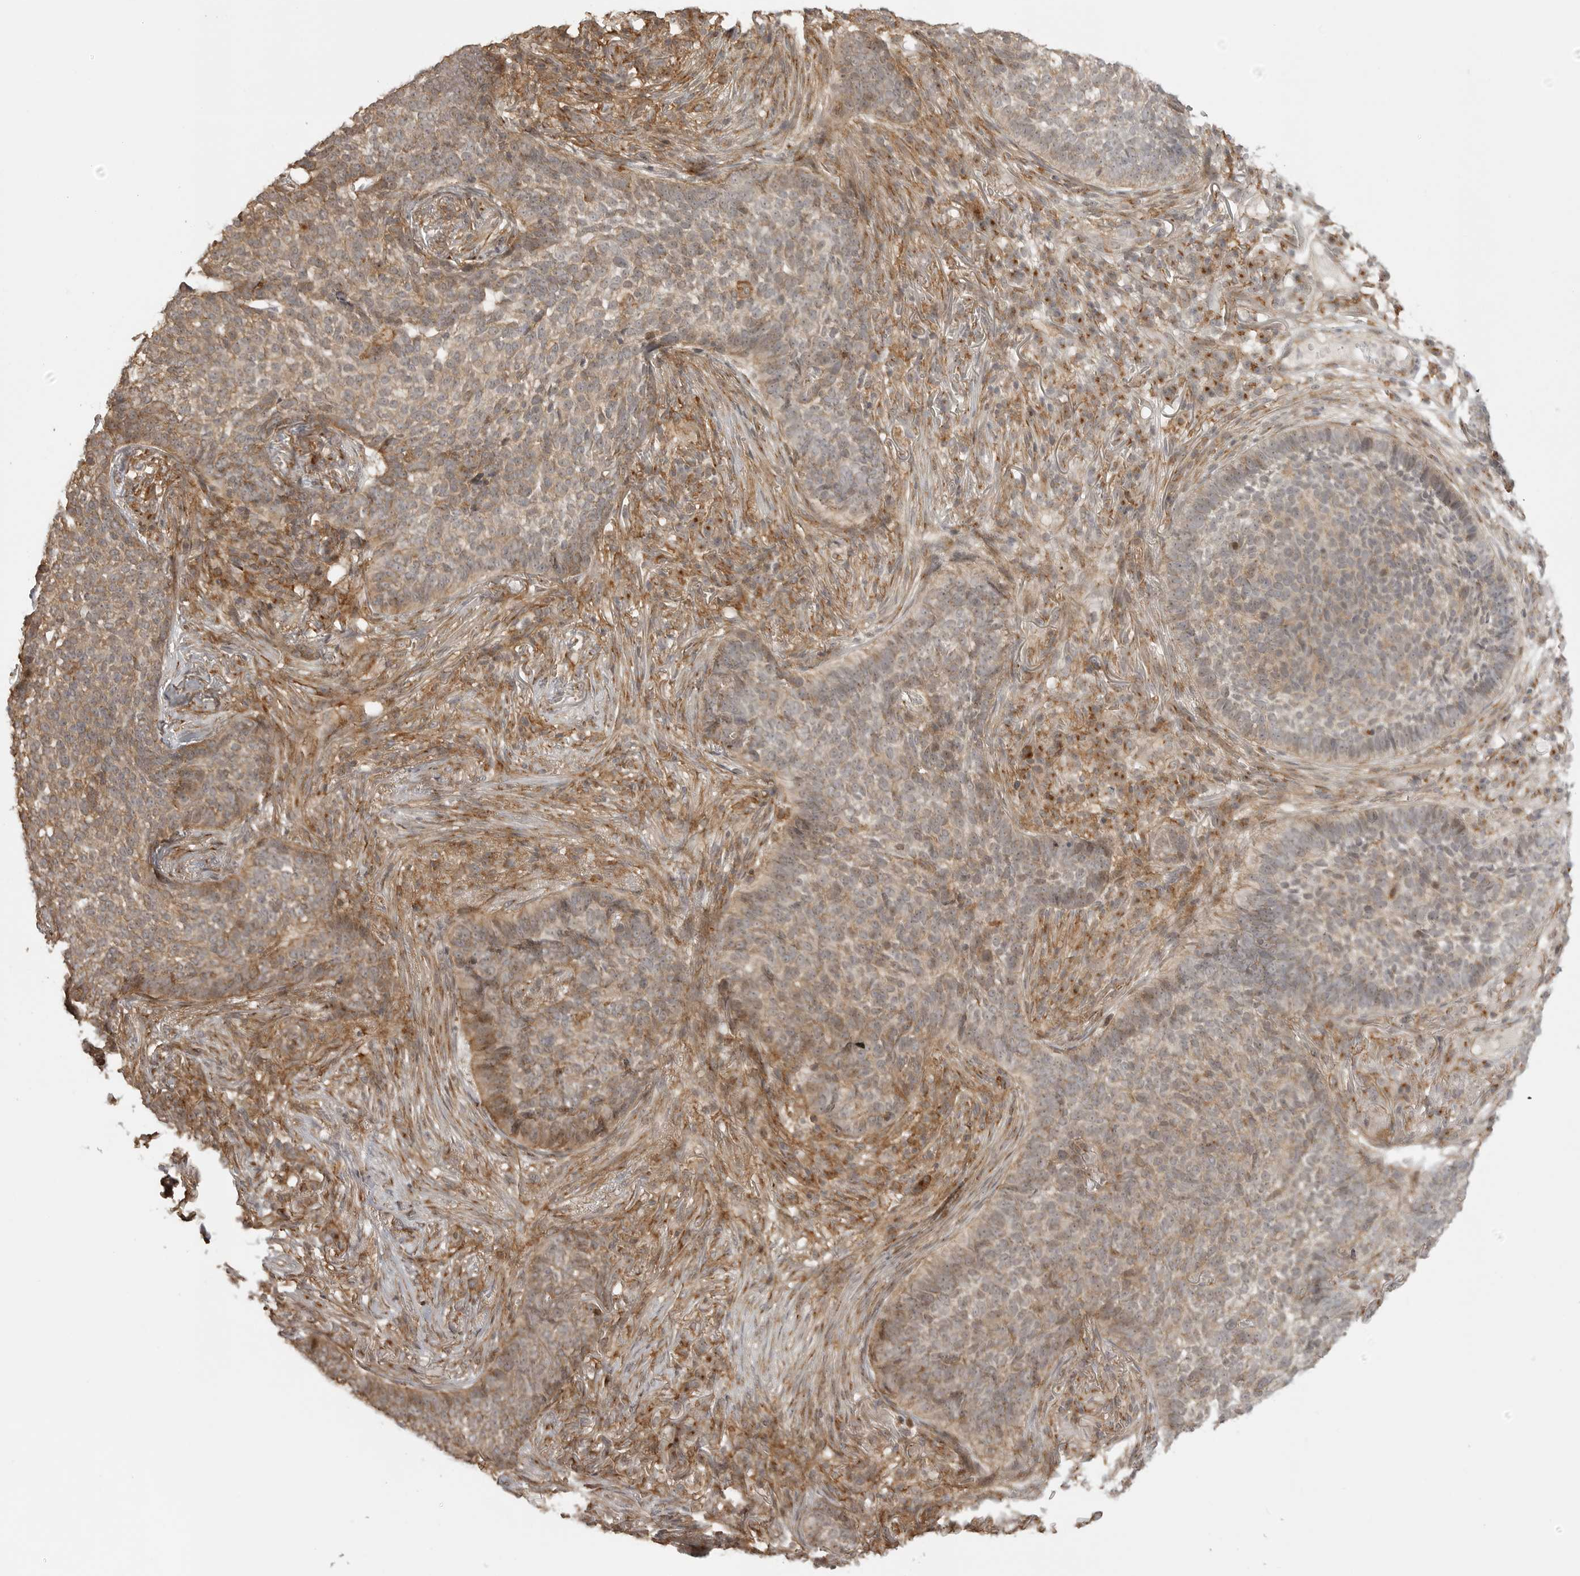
{"staining": {"intensity": "moderate", "quantity": "25%-75%", "location": "cytoplasmic/membranous"}, "tissue": "skin cancer", "cell_type": "Tumor cells", "image_type": "cancer", "snomed": [{"axis": "morphology", "description": "Basal cell carcinoma"}, {"axis": "topography", "description": "Skin"}], "caption": "Protein expression analysis of human skin cancer reveals moderate cytoplasmic/membranous expression in approximately 25%-75% of tumor cells.", "gene": "FAT3", "patient": {"sex": "male", "age": 85}}